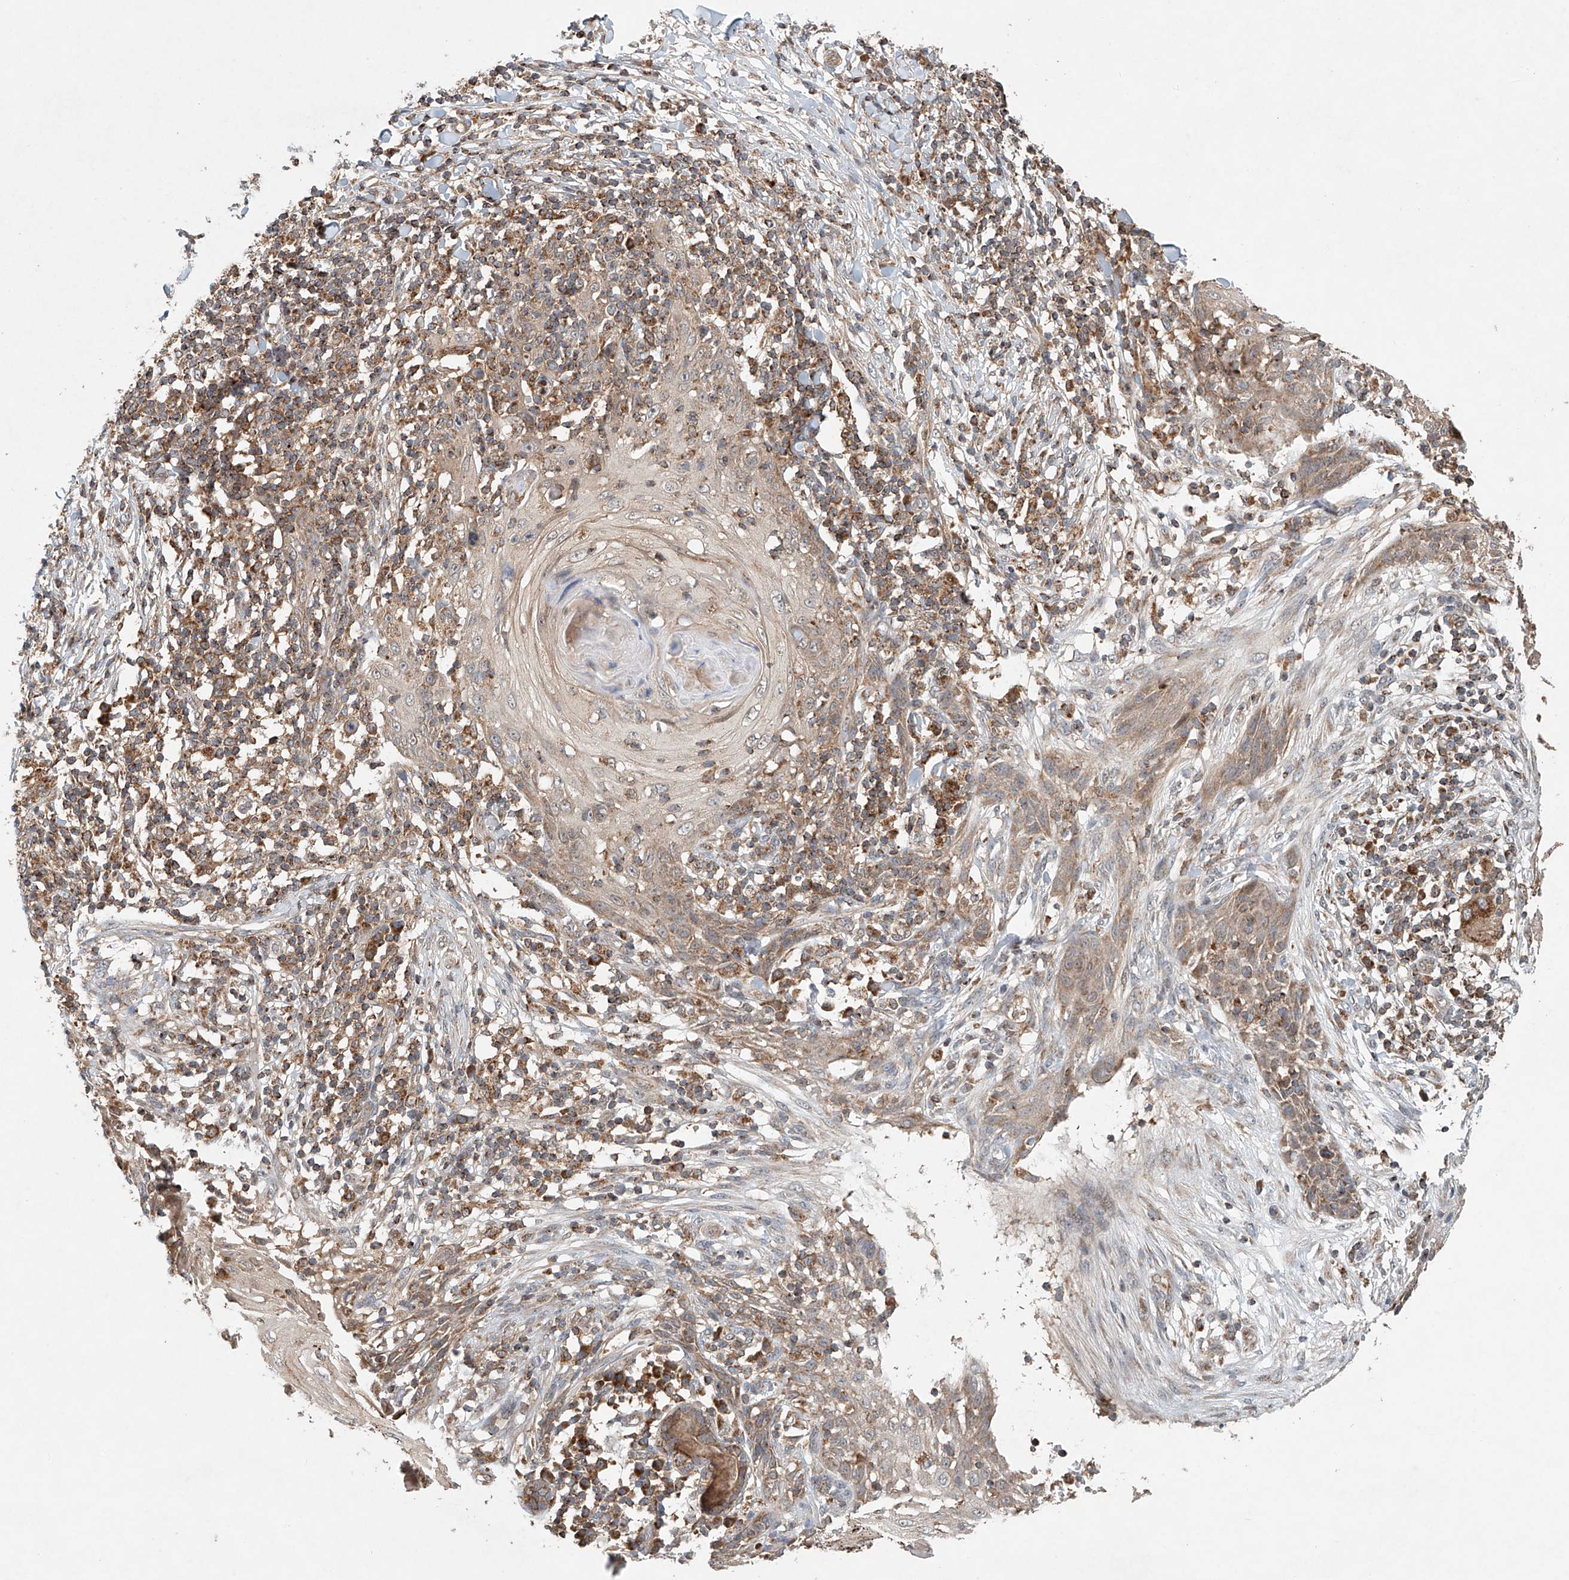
{"staining": {"intensity": "weak", "quantity": ">75%", "location": "cytoplasmic/membranous"}, "tissue": "skin cancer", "cell_type": "Tumor cells", "image_type": "cancer", "snomed": [{"axis": "morphology", "description": "Squamous cell carcinoma, NOS"}, {"axis": "topography", "description": "Skin"}], "caption": "High-magnification brightfield microscopy of squamous cell carcinoma (skin) stained with DAB (brown) and counterstained with hematoxylin (blue). tumor cells exhibit weak cytoplasmic/membranous expression is present in approximately>75% of cells.", "gene": "DCAF11", "patient": {"sex": "female", "age": 88}}